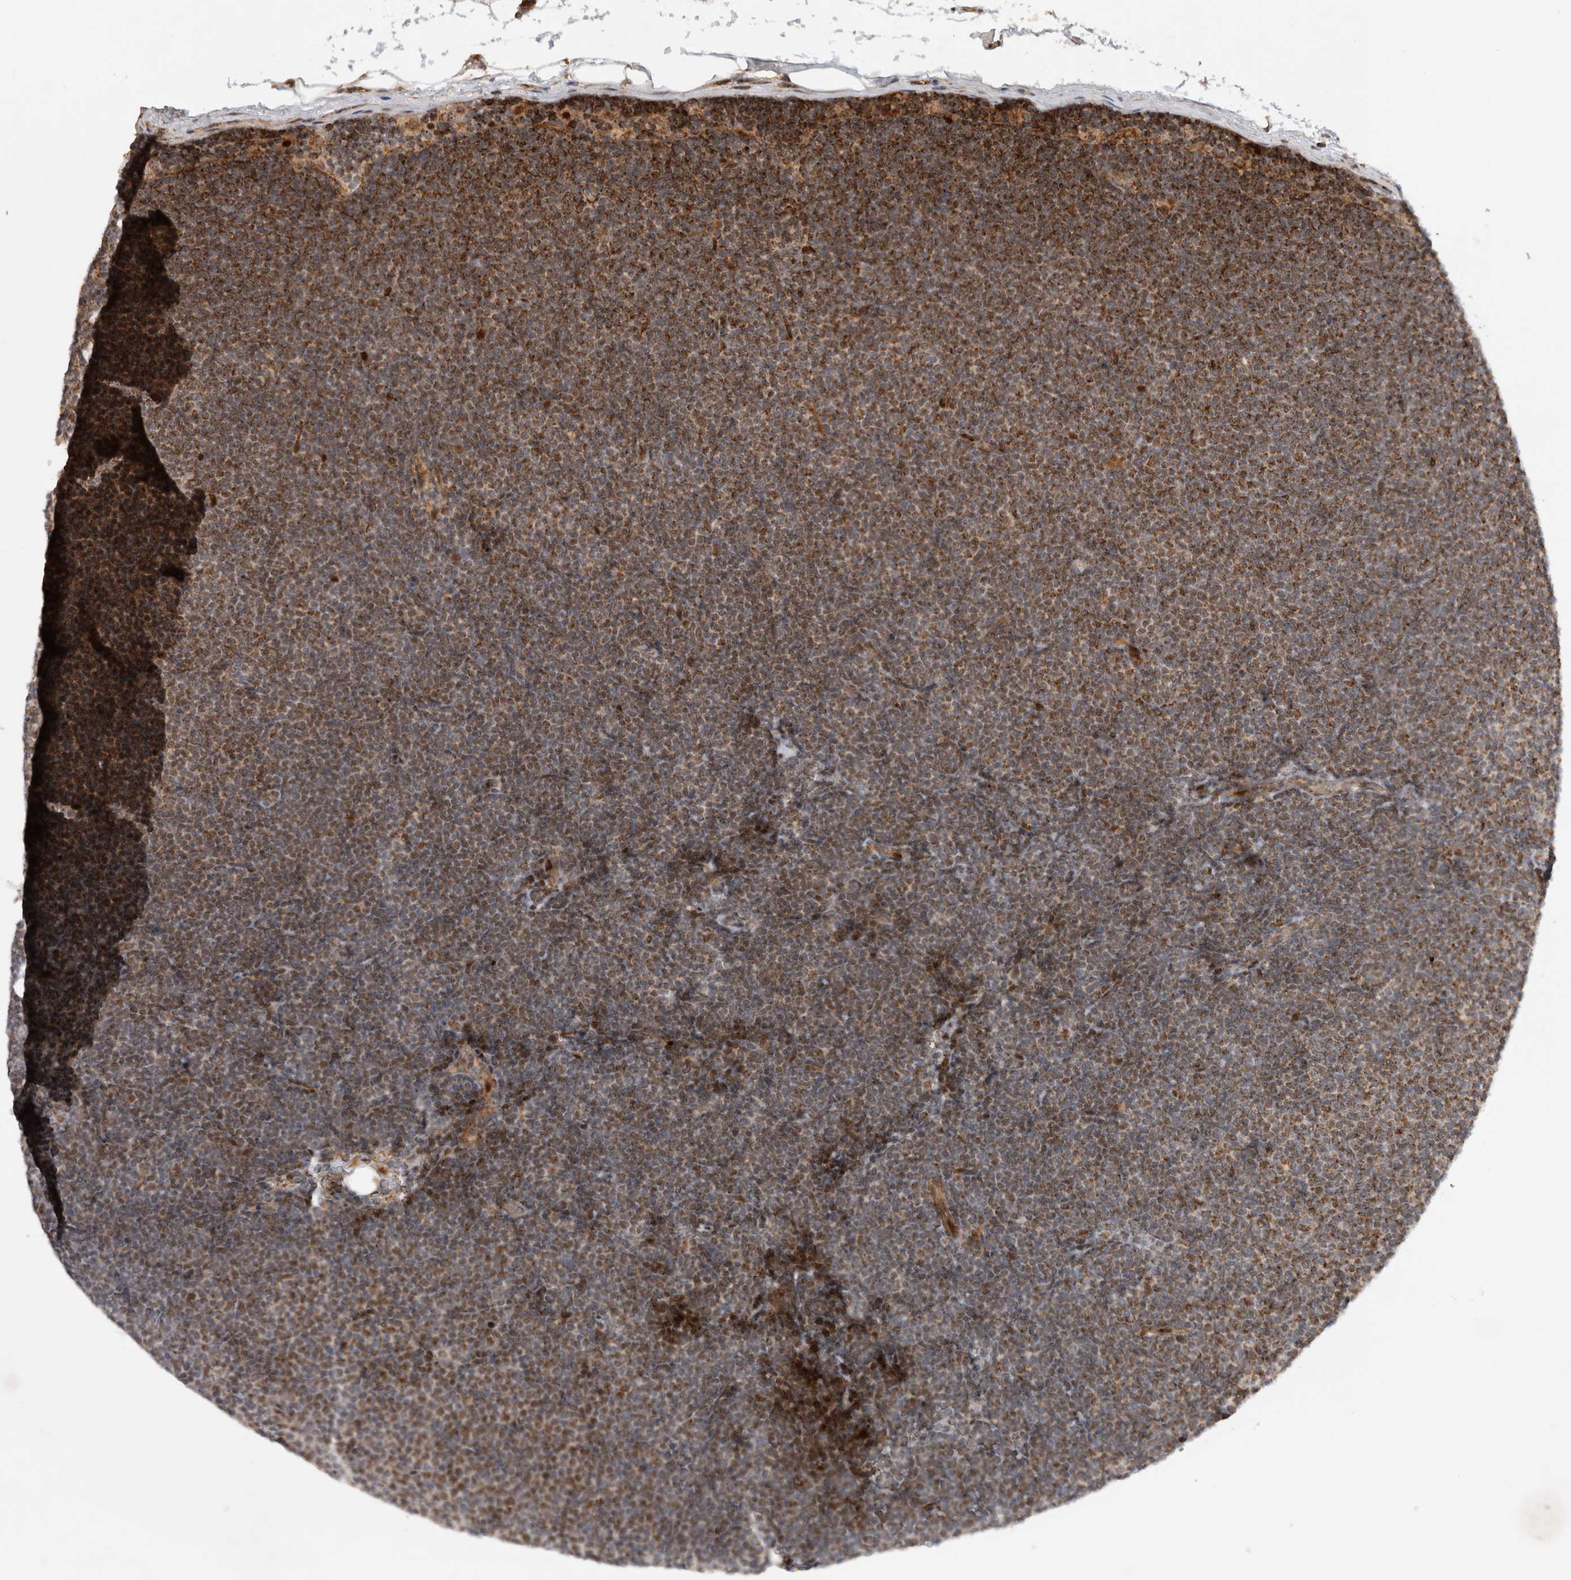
{"staining": {"intensity": "moderate", "quantity": "25%-75%", "location": "cytoplasmic/membranous,nuclear"}, "tissue": "lymphoma", "cell_type": "Tumor cells", "image_type": "cancer", "snomed": [{"axis": "morphology", "description": "Malignant lymphoma, non-Hodgkin's type, Low grade"}, {"axis": "topography", "description": "Lymph node"}], "caption": "Immunohistochemistry (IHC) histopathology image of neoplastic tissue: malignant lymphoma, non-Hodgkin's type (low-grade) stained using immunohistochemistry (IHC) reveals medium levels of moderate protein expression localized specifically in the cytoplasmic/membranous and nuclear of tumor cells, appearing as a cytoplasmic/membranous and nuclear brown color.", "gene": "INSRR", "patient": {"sex": "female", "age": 53}}